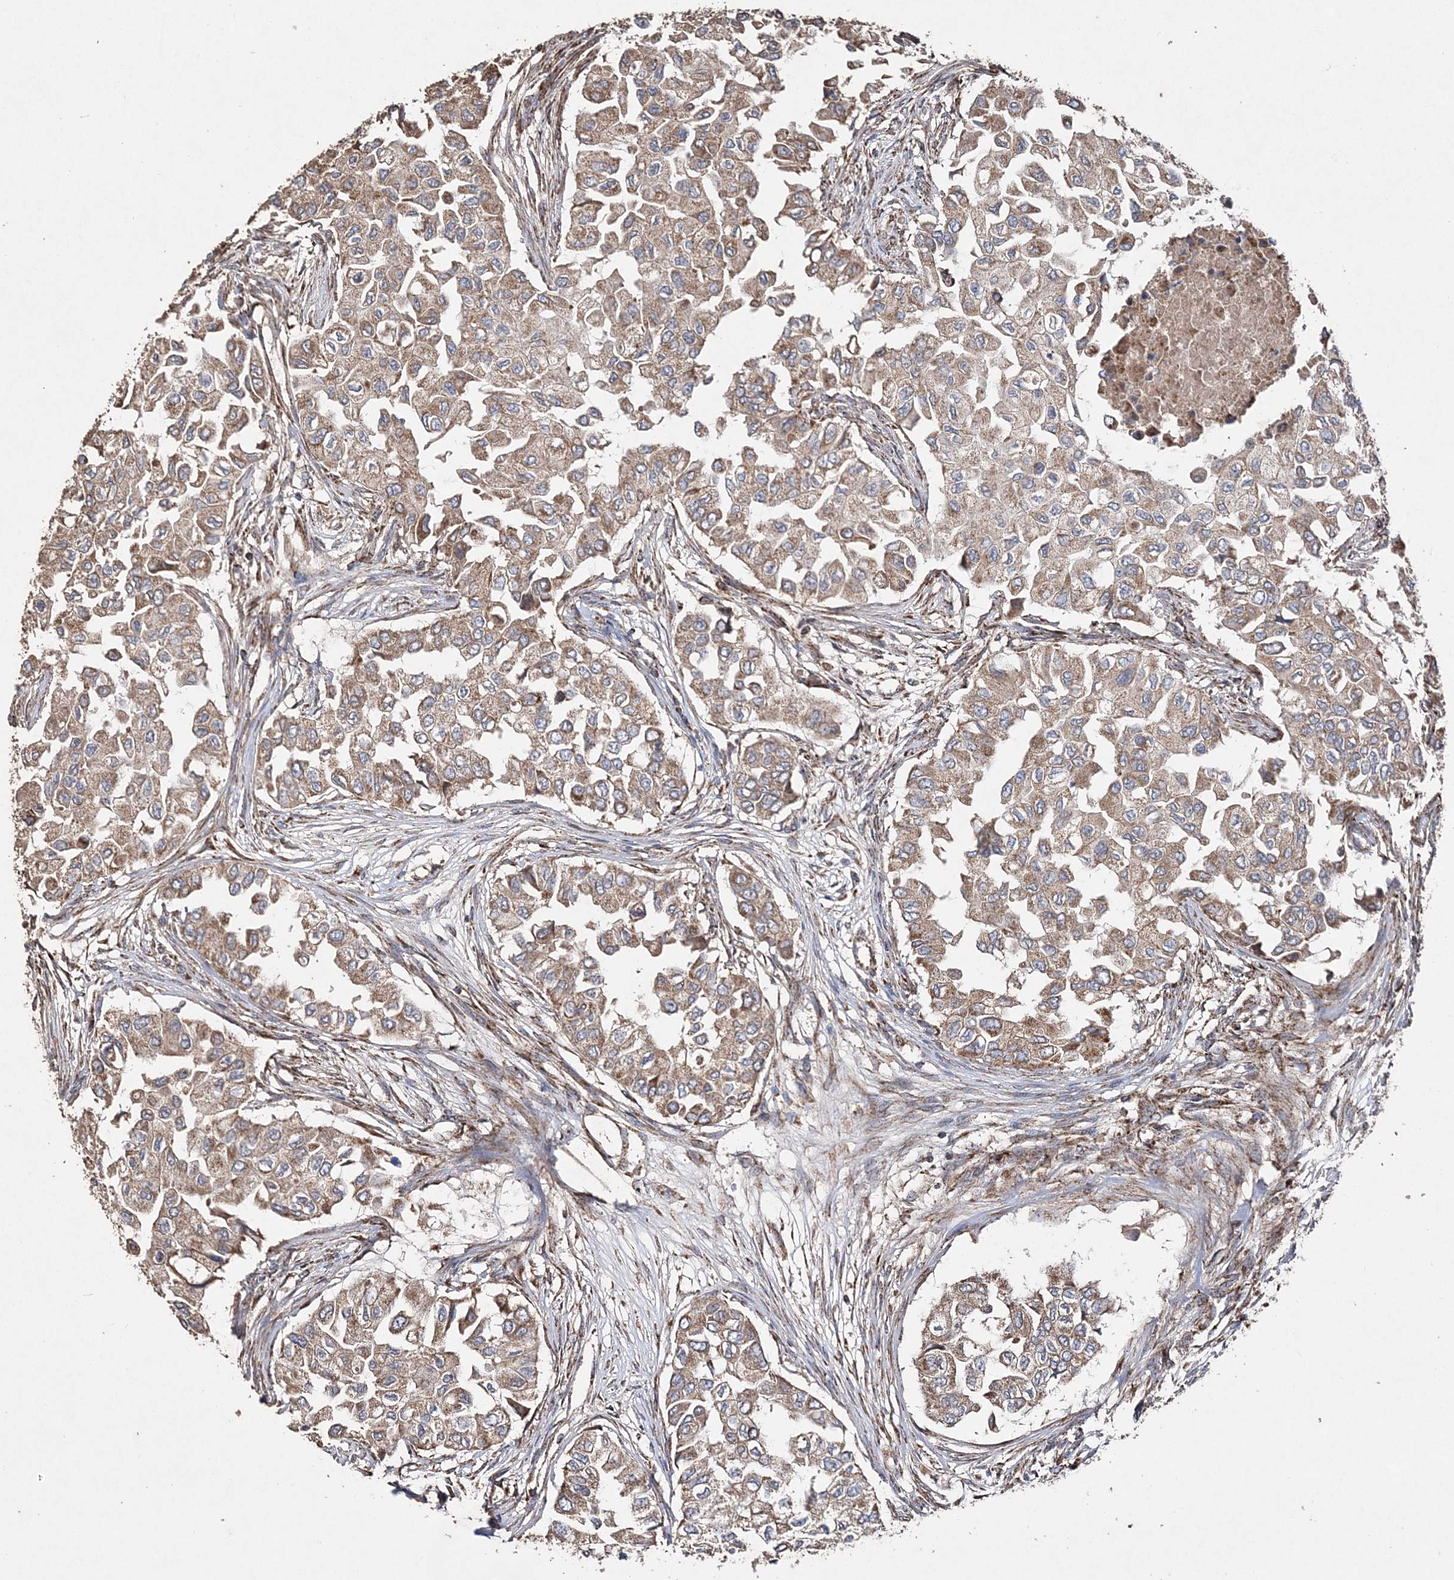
{"staining": {"intensity": "moderate", "quantity": ">75%", "location": "cytoplasmic/membranous"}, "tissue": "breast cancer", "cell_type": "Tumor cells", "image_type": "cancer", "snomed": [{"axis": "morphology", "description": "Normal tissue, NOS"}, {"axis": "morphology", "description": "Duct carcinoma"}, {"axis": "topography", "description": "Breast"}], "caption": "IHC micrograph of breast invasive ductal carcinoma stained for a protein (brown), which demonstrates medium levels of moderate cytoplasmic/membranous staining in about >75% of tumor cells.", "gene": "POC5", "patient": {"sex": "female", "age": 49}}